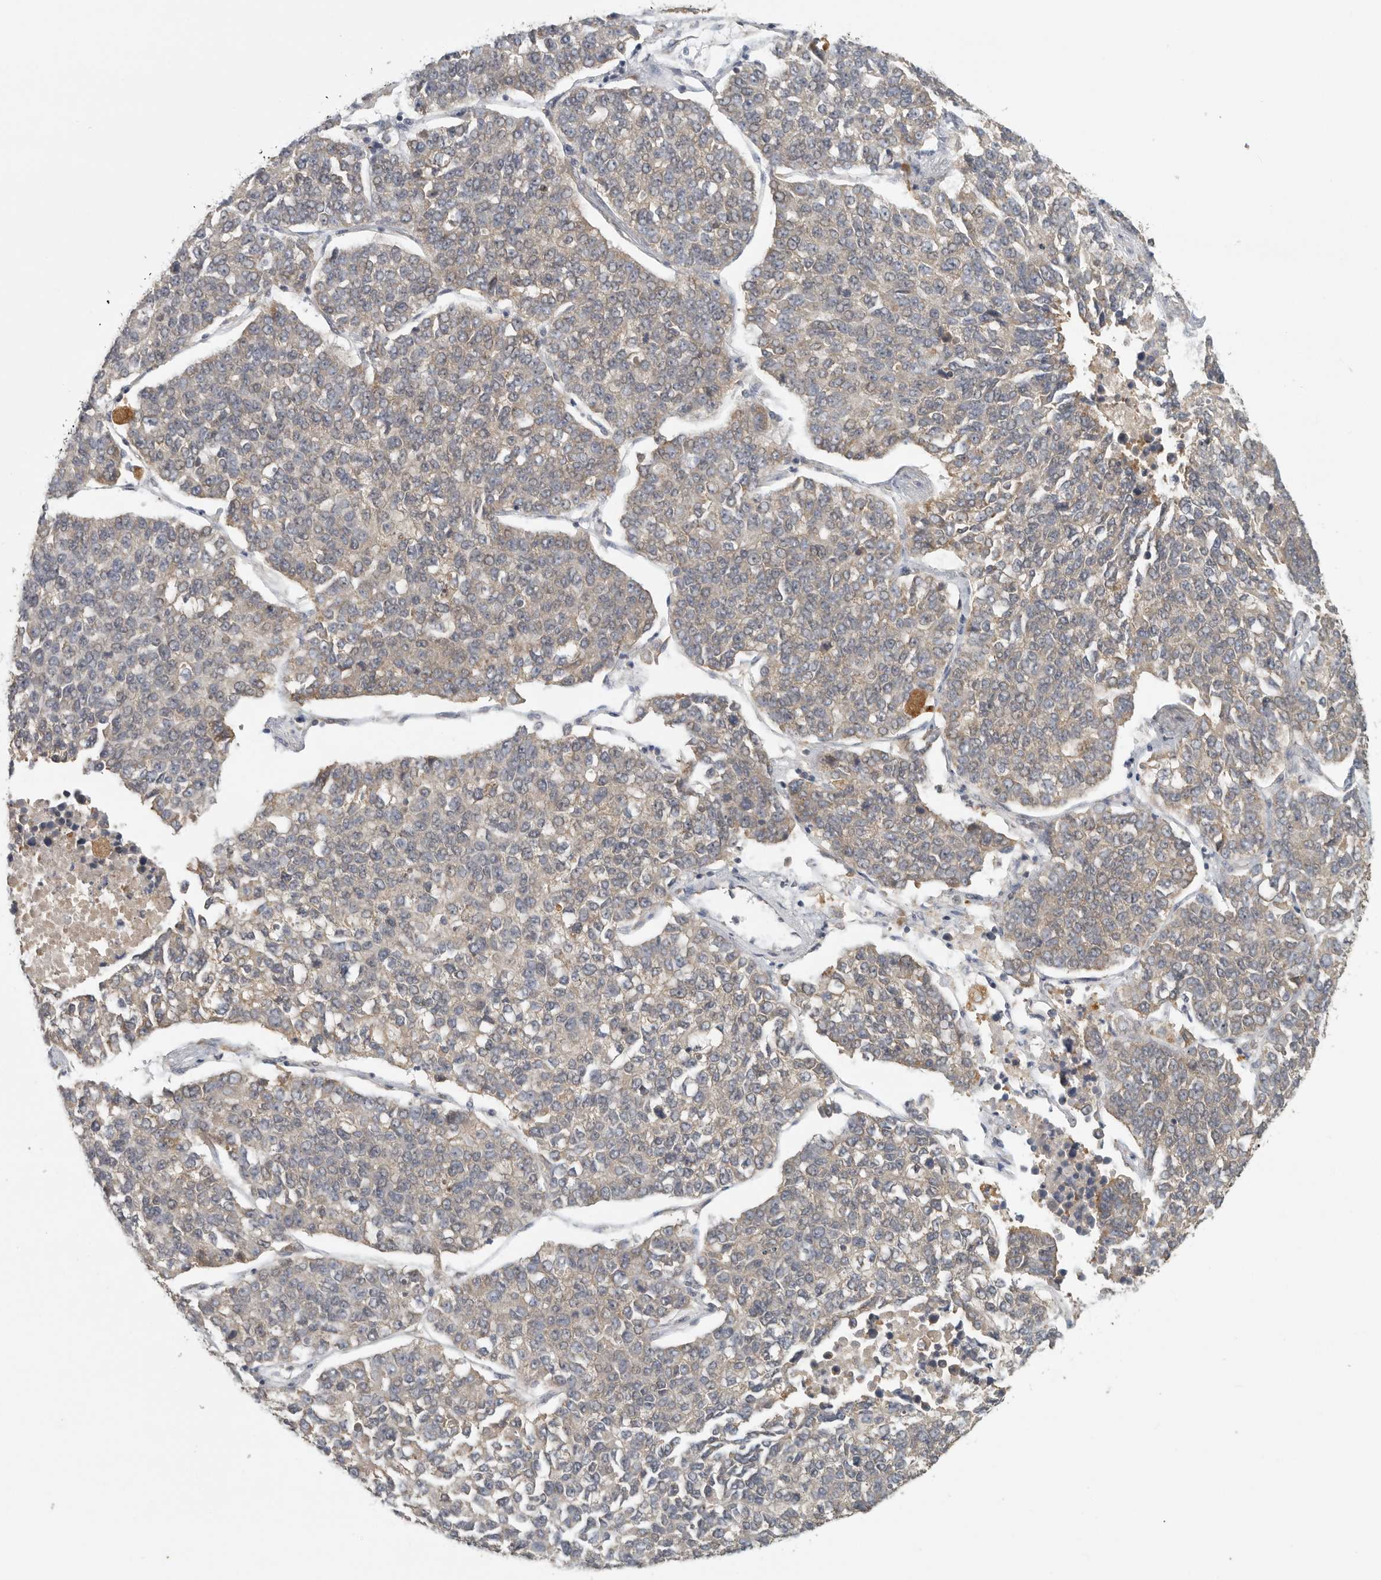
{"staining": {"intensity": "weak", "quantity": "<25%", "location": "cytoplasmic/membranous"}, "tissue": "lung cancer", "cell_type": "Tumor cells", "image_type": "cancer", "snomed": [{"axis": "morphology", "description": "Adenocarcinoma, NOS"}, {"axis": "topography", "description": "Lung"}], "caption": "DAB immunohistochemical staining of lung cancer (adenocarcinoma) demonstrates no significant positivity in tumor cells. (Brightfield microscopy of DAB immunohistochemistry (IHC) at high magnification).", "gene": "CCT8", "patient": {"sex": "male", "age": 49}}